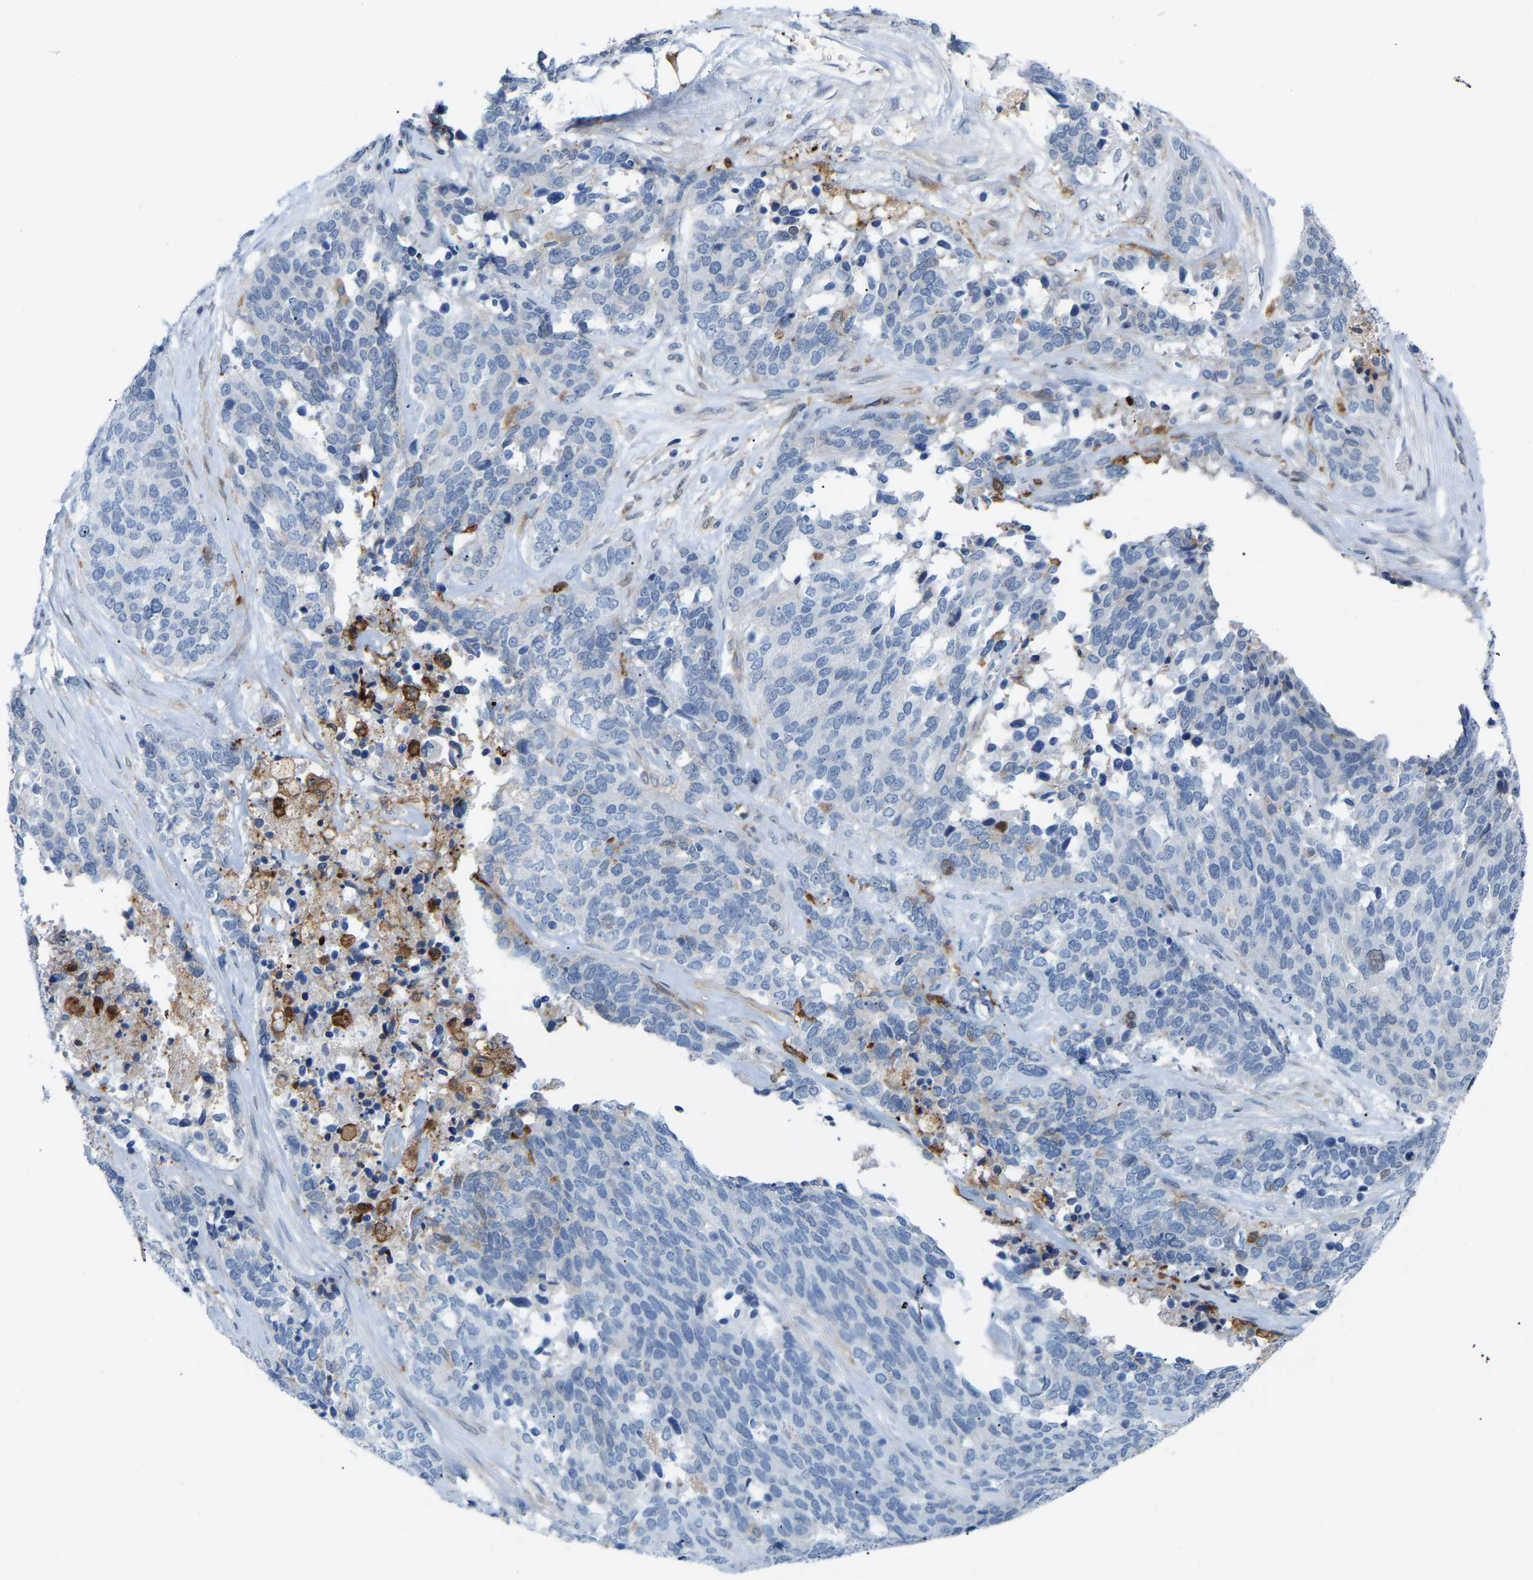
{"staining": {"intensity": "negative", "quantity": "none", "location": "none"}, "tissue": "ovarian cancer", "cell_type": "Tumor cells", "image_type": "cancer", "snomed": [{"axis": "morphology", "description": "Cystadenocarcinoma, serous, NOS"}, {"axis": "topography", "description": "Ovary"}], "caption": "Tumor cells show no significant protein expression in ovarian cancer.", "gene": "ABTB2", "patient": {"sex": "female", "age": 44}}